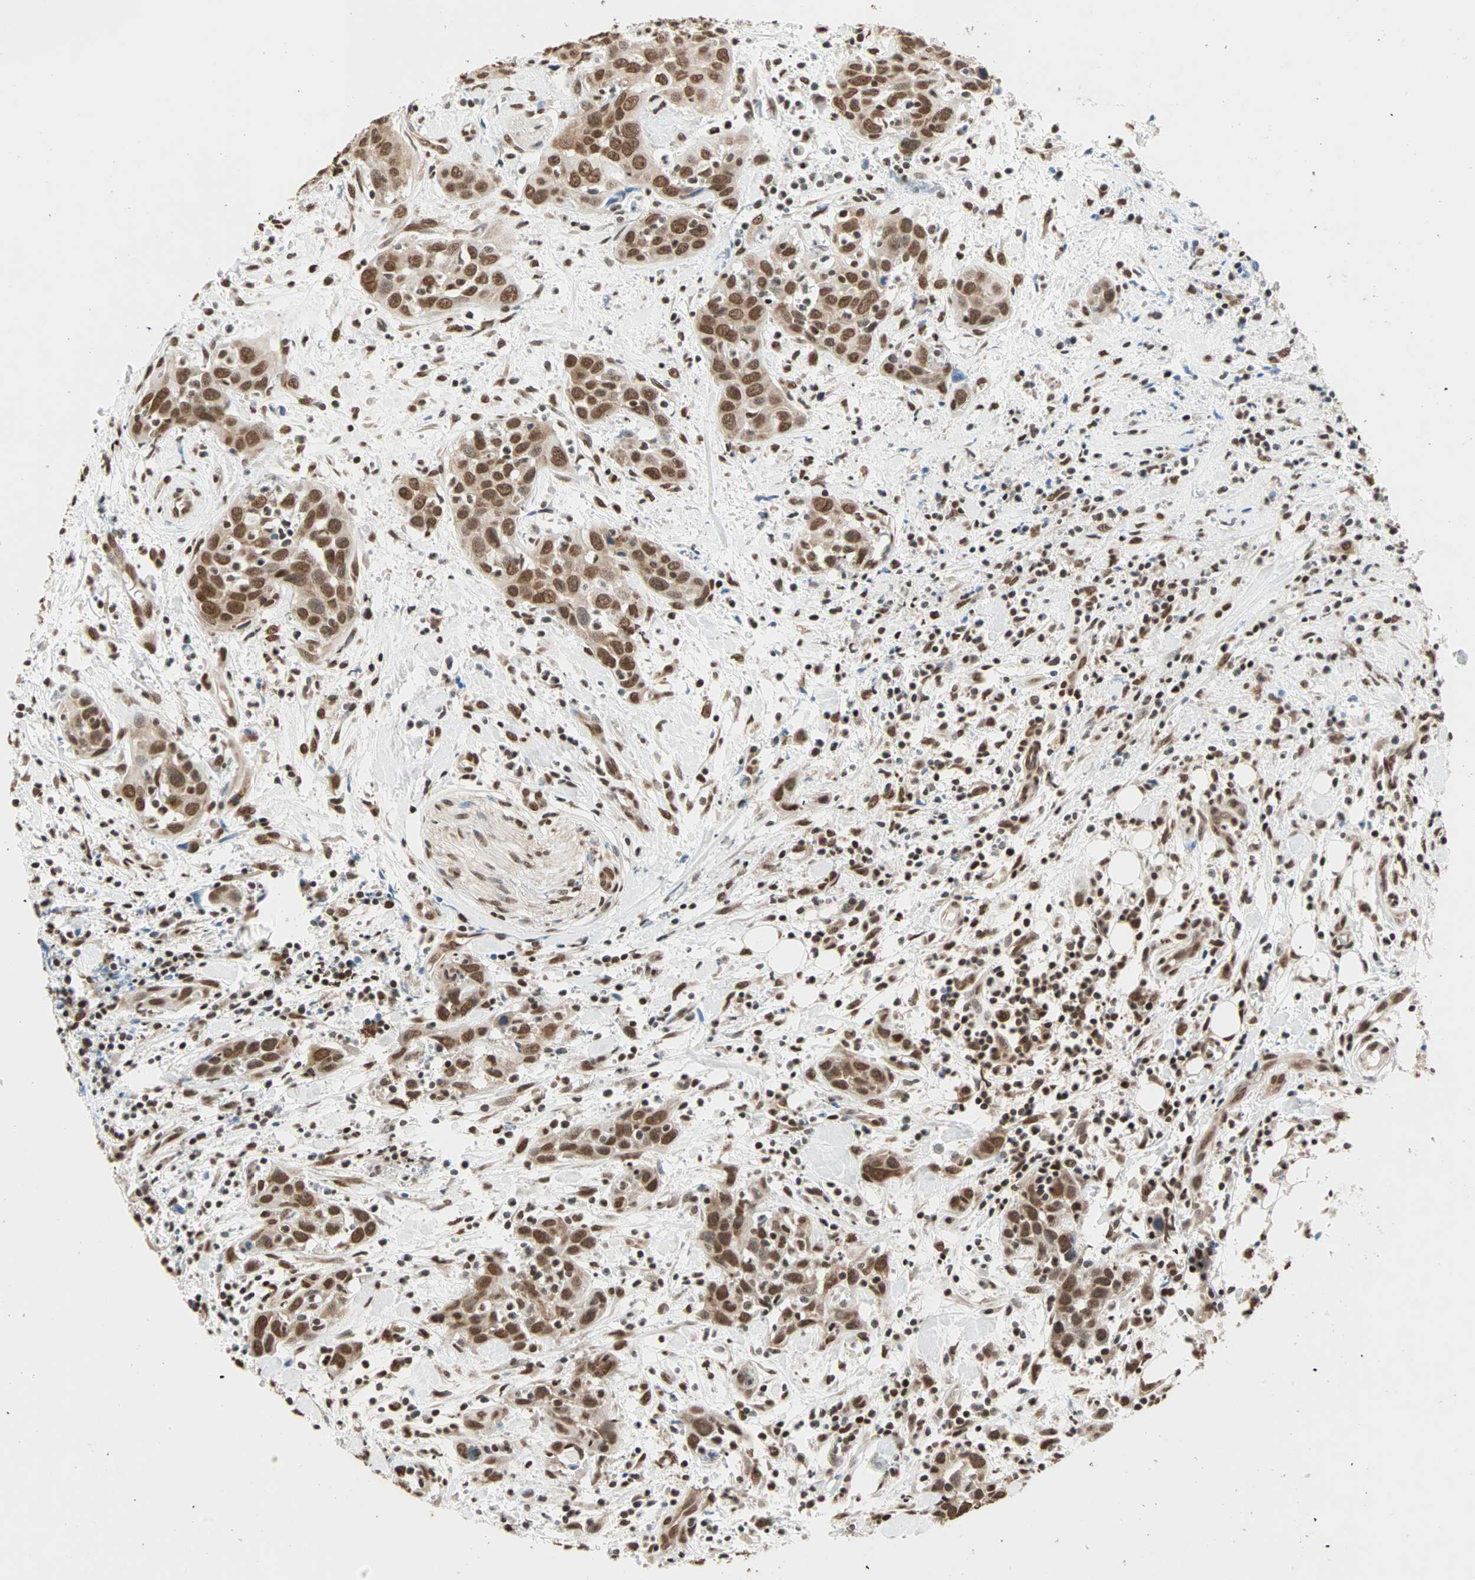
{"staining": {"intensity": "strong", "quantity": ">75%", "location": "nuclear"}, "tissue": "head and neck cancer", "cell_type": "Tumor cells", "image_type": "cancer", "snomed": [{"axis": "morphology", "description": "Squamous cell carcinoma, NOS"}, {"axis": "topography", "description": "Oral tissue"}, {"axis": "topography", "description": "Head-Neck"}], "caption": "Strong nuclear expression for a protein is appreciated in about >75% of tumor cells of head and neck cancer (squamous cell carcinoma) using immunohistochemistry.", "gene": "DAZAP1", "patient": {"sex": "female", "age": 50}}